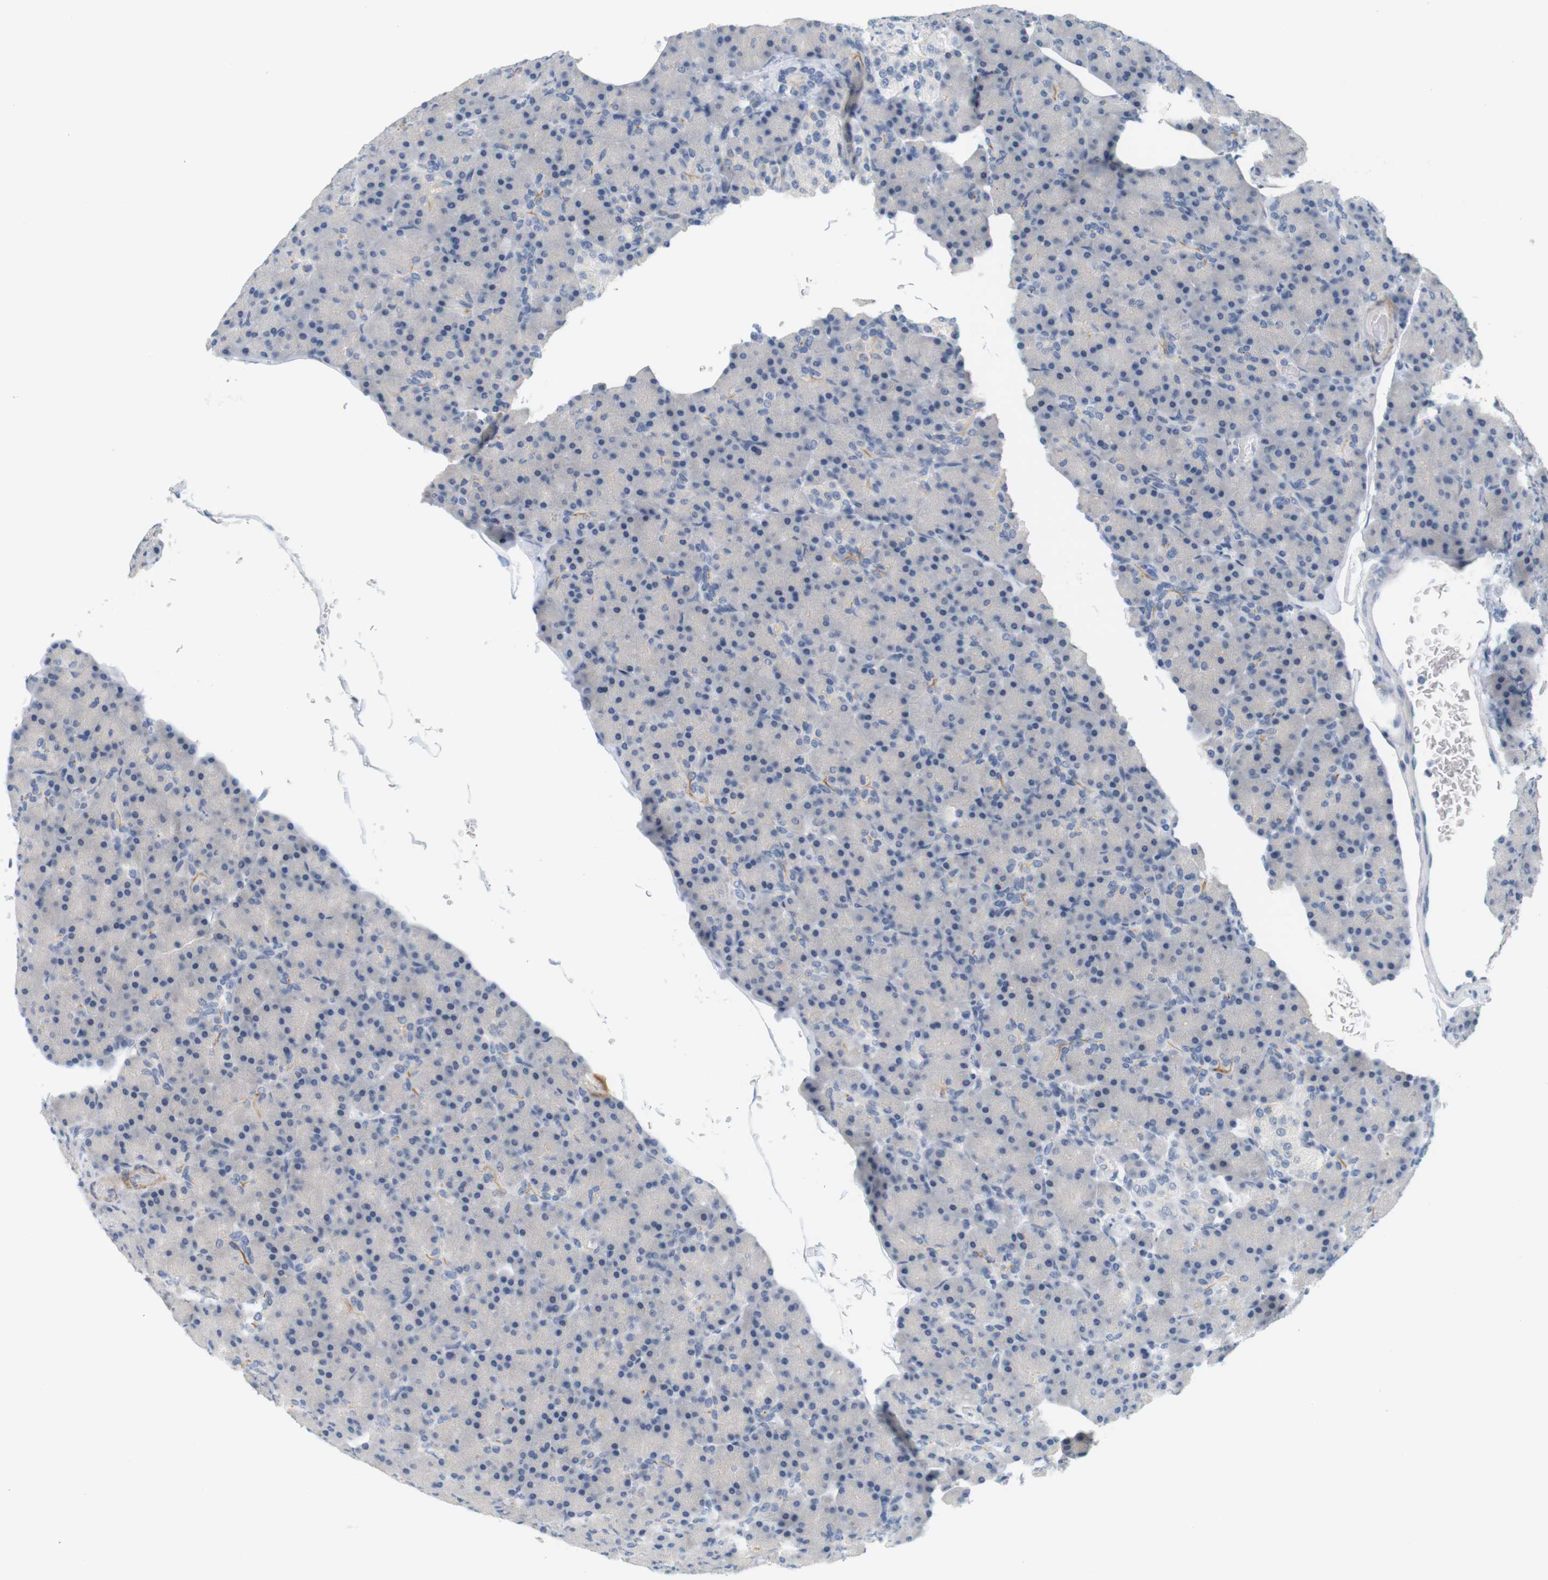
{"staining": {"intensity": "negative", "quantity": "none", "location": "none"}, "tissue": "pancreas", "cell_type": "Exocrine glandular cells", "image_type": "normal", "snomed": [{"axis": "morphology", "description": "Normal tissue, NOS"}, {"axis": "topography", "description": "Pancreas"}], "caption": "This is an IHC micrograph of normal pancreas. There is no expression in exocrine glandular cells.", "gene": "HRH2", "patient": {"sex": "female", "age": 43}}